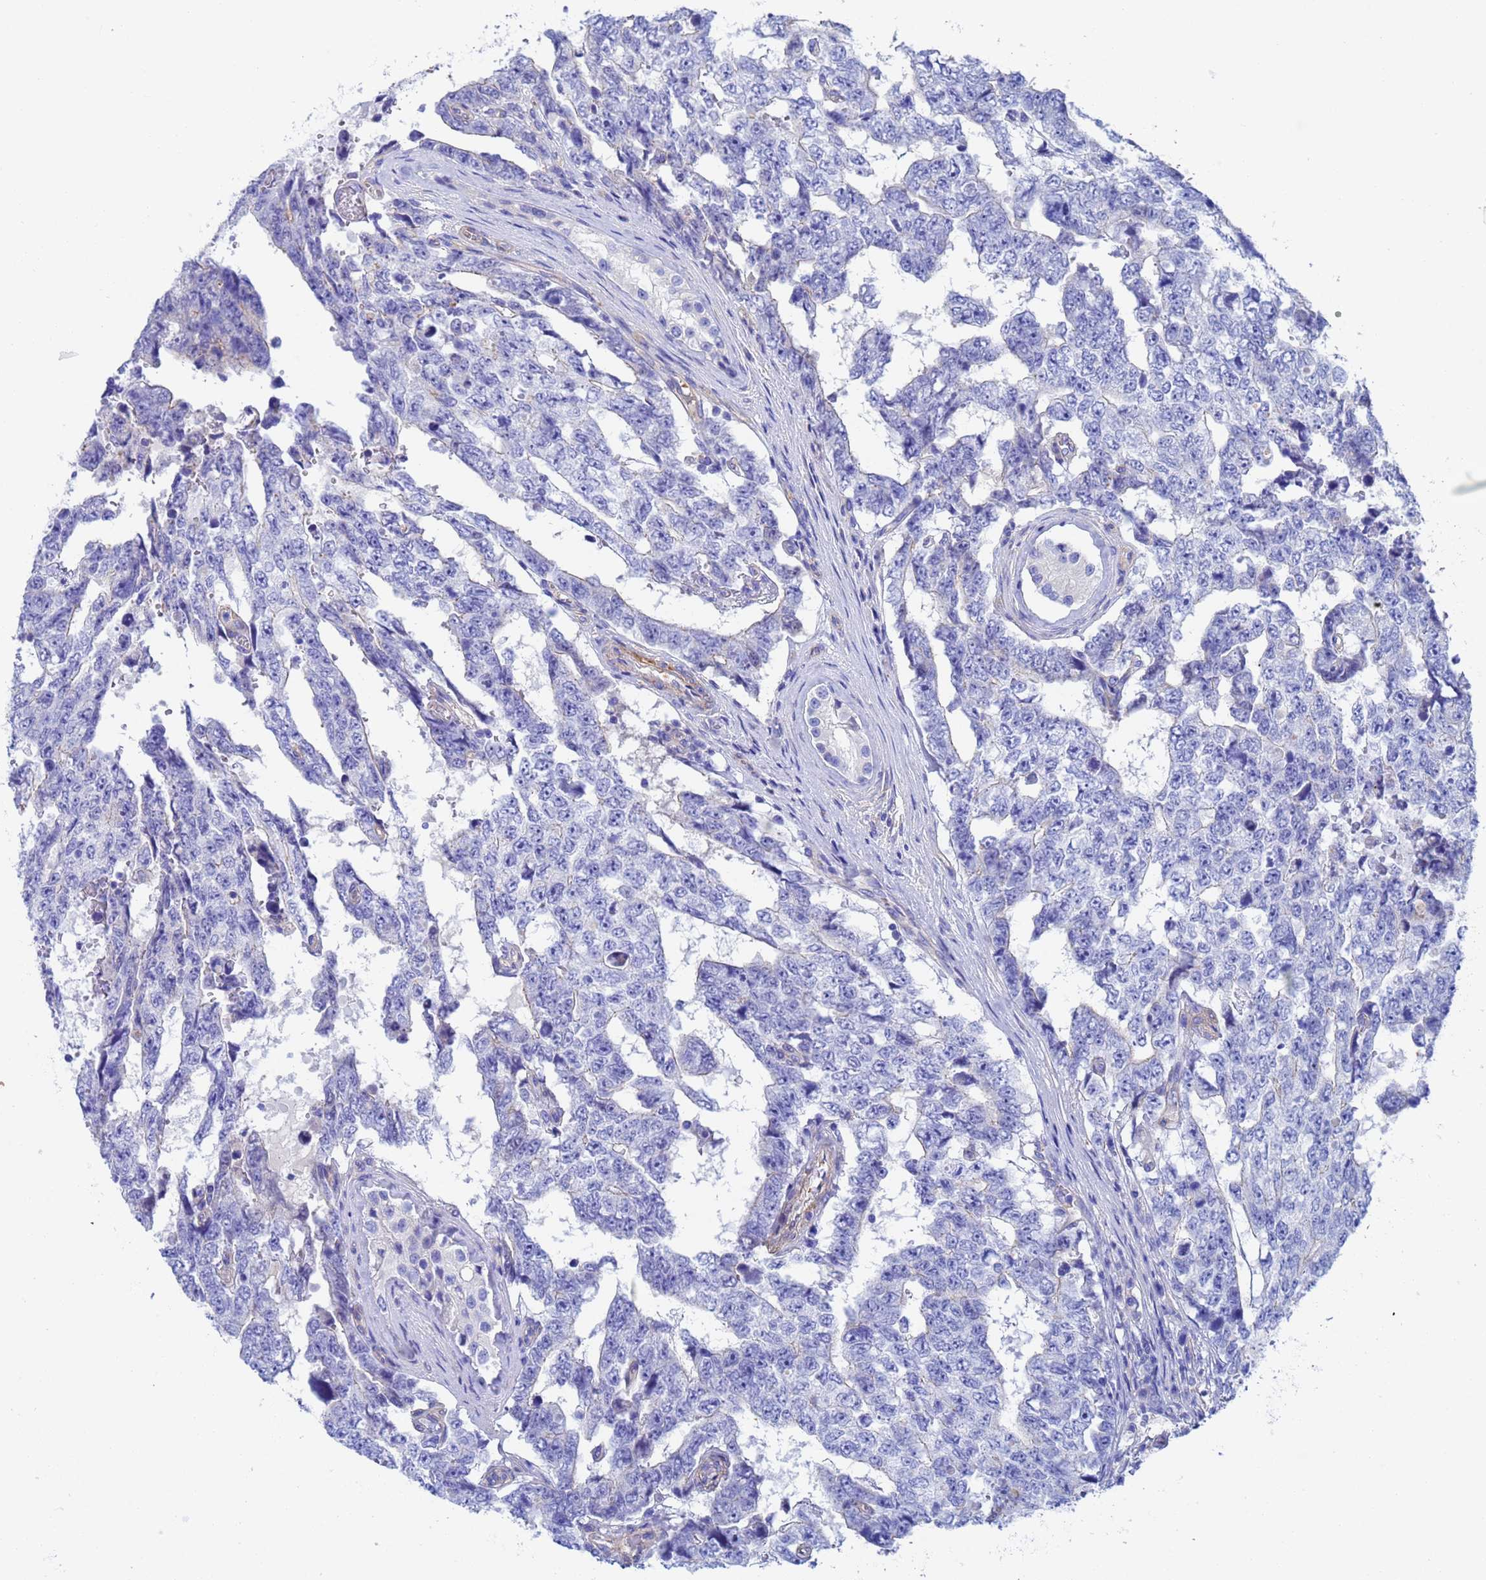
{"staining": {"intensity": "negative", "quantity": "none", "location": "none"}, "tissue": "testis cancer", "cell_type": "Tumor cells", "image_type": "cancer", "snomed": [{"axis": "morphology", "description": "Normal tissue, NOS"}, {"axis": "morphology", "description": "Carcinoma, Embryonal, NOS"}, {"axis": "topography", "description": "Testis"}, {"axis": "topography", "description": "Epididymis"}], "caption": "This is an immunohistochemistry (IHC) histopathology image of human testis embryonal carcinoma. There is no staining in tumor cells.", "gene": "CST4", "patient": {"sex": "male", "age": 25}}